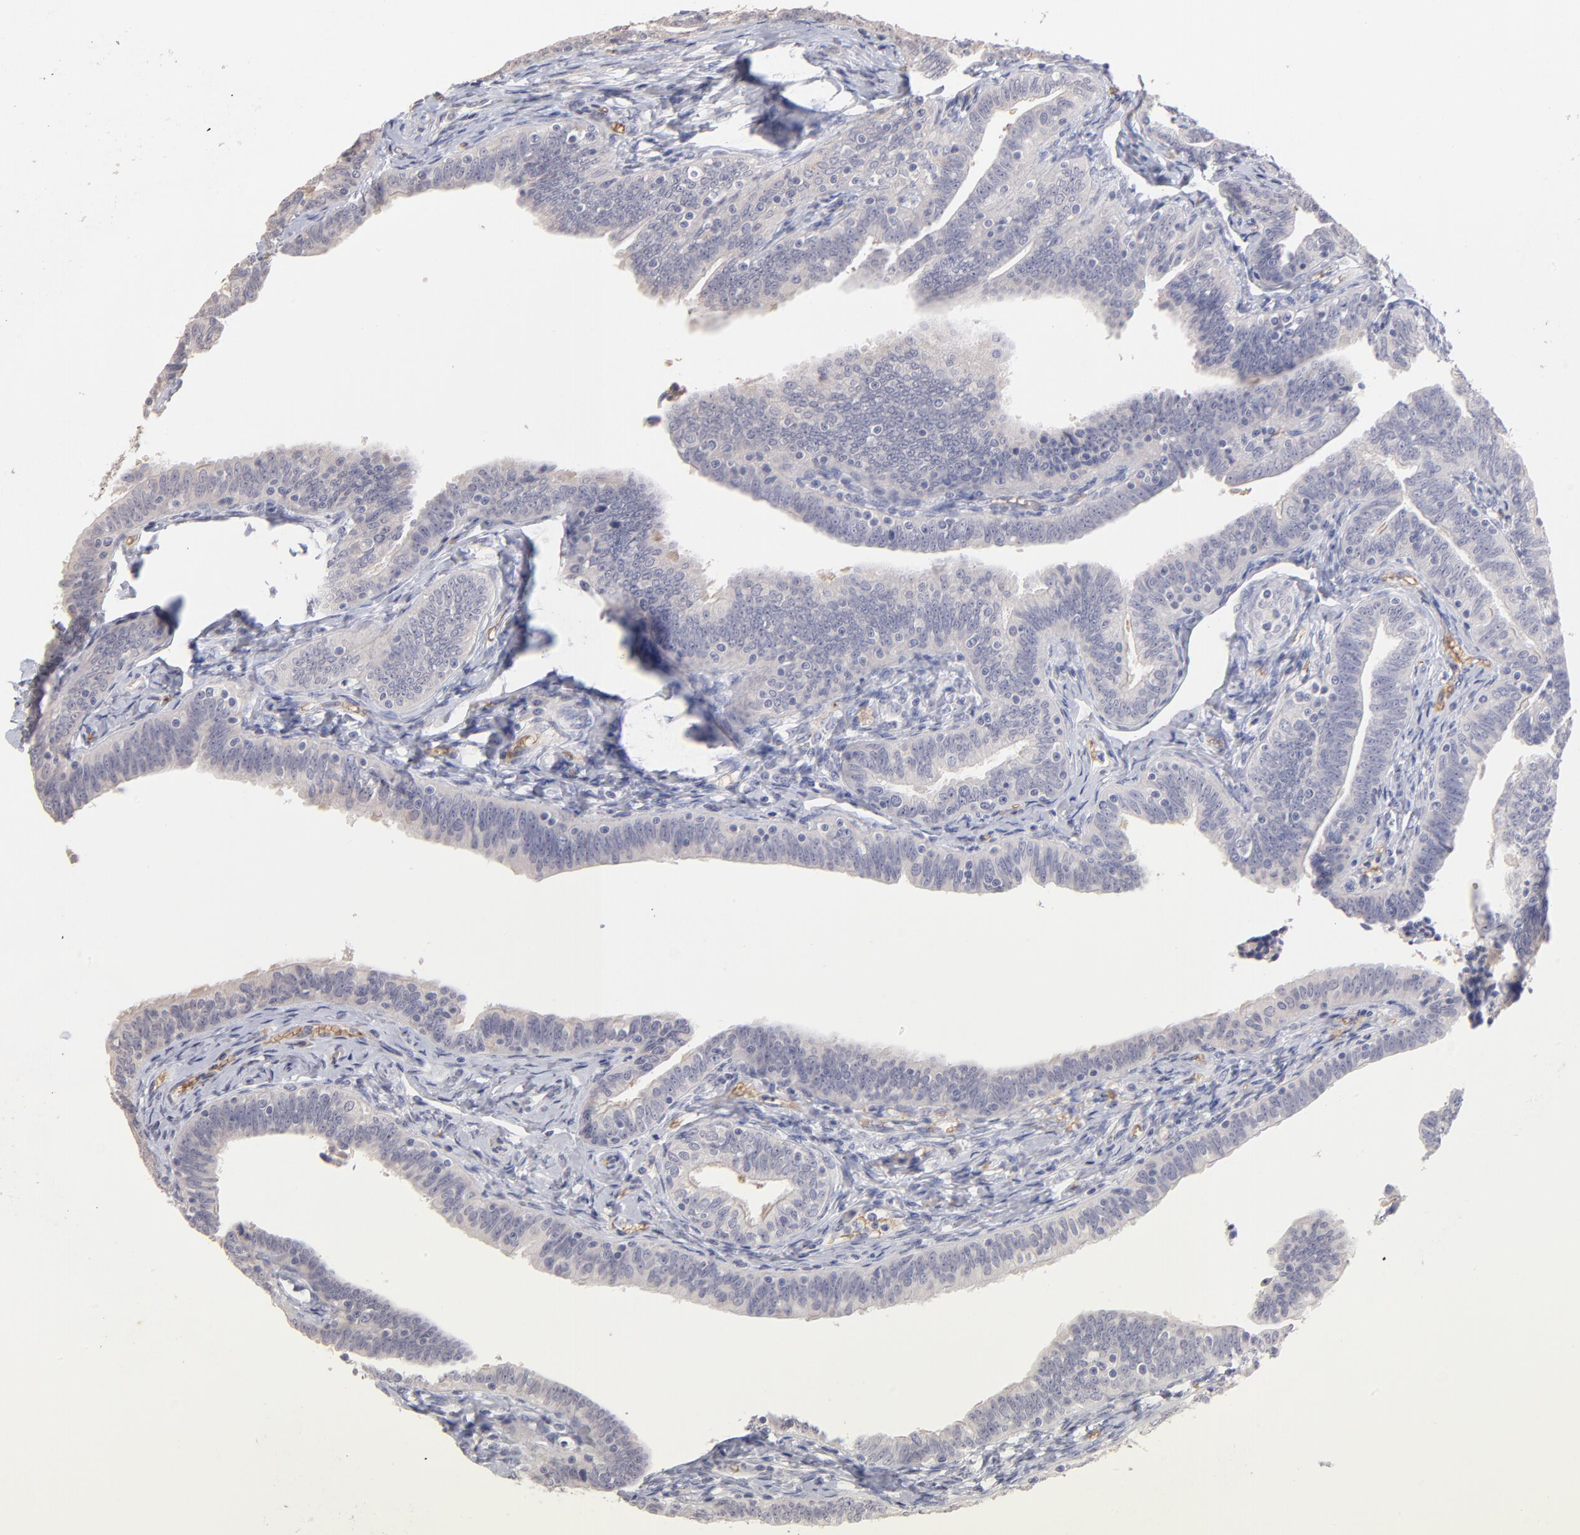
{"staining": {"intensity": "weak", "quantity": ">75%", "location": "cytoplasmic/membranous"}, "tissue": "fallopian tube", "cell_type": "Glandular cells", "image_type": "normal", "snomed": [{"axis": "morphology", "description": "Normal tissue, NOS"}, {"axis": "topography", "description": "Fallopian tube"}, {"axis": "topography", "description": "Ovary"}], "caption": "A low amount of weak cytoplasmic/membranous staining is identified in approximately >75% of glandular cells in unremarkable fallopian tube.", "gene": "F13B", "patient": {"sex": "female", "age": 69}}